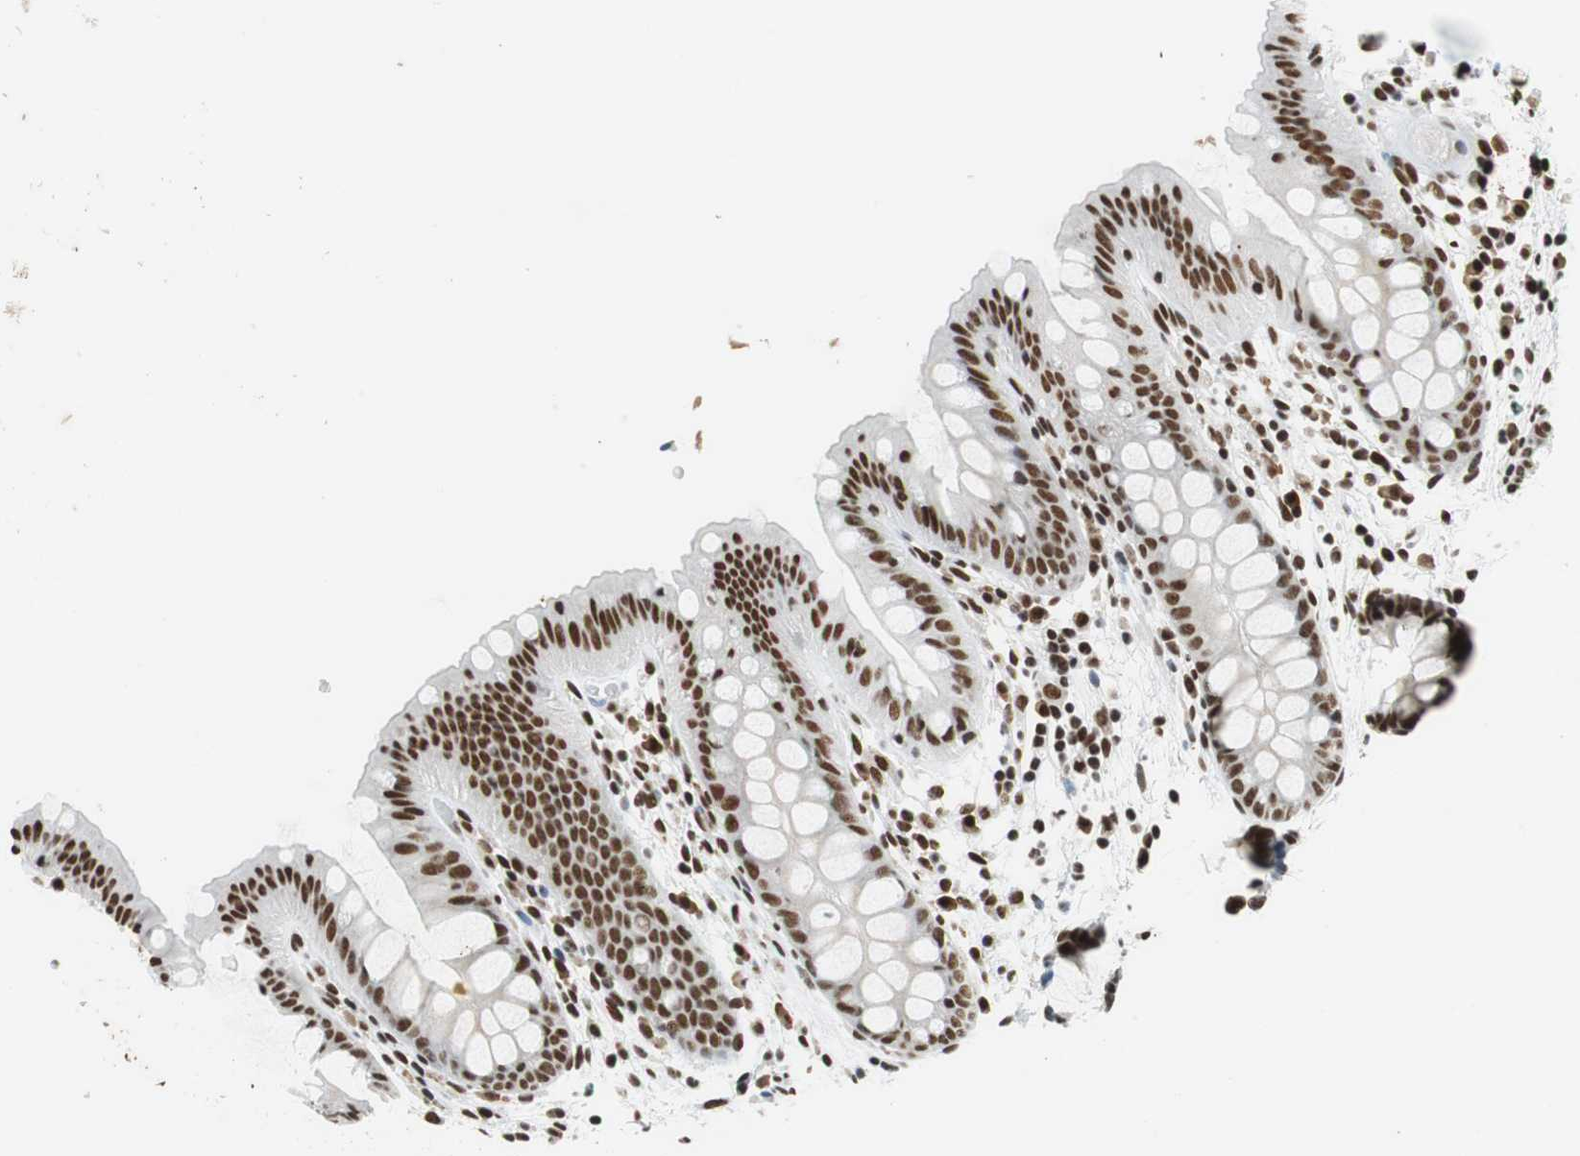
{"staining": {"intensity": "strong", "quantity": ">75%", "location": "nuclear"}, "tissue": "colon", "cell_type": "Endothelial cells", "image_type": "normal", "snomed": [{"axis": "morphology", "description": "Normal tissue, NOS"}, {"axis": "topography", "description": "Smooth muscle"}, {"axis": "topography", "description": "Colon"}], "caption": "DAB (3,3'-diaminobenzidine) immunohistochemical staining of unremarkable human colon displays strong nuclear protein expression in approximately >75% of endothelial cells.", "gene": "PRKDC", "patient": {"sex": "male", "age": 67}}